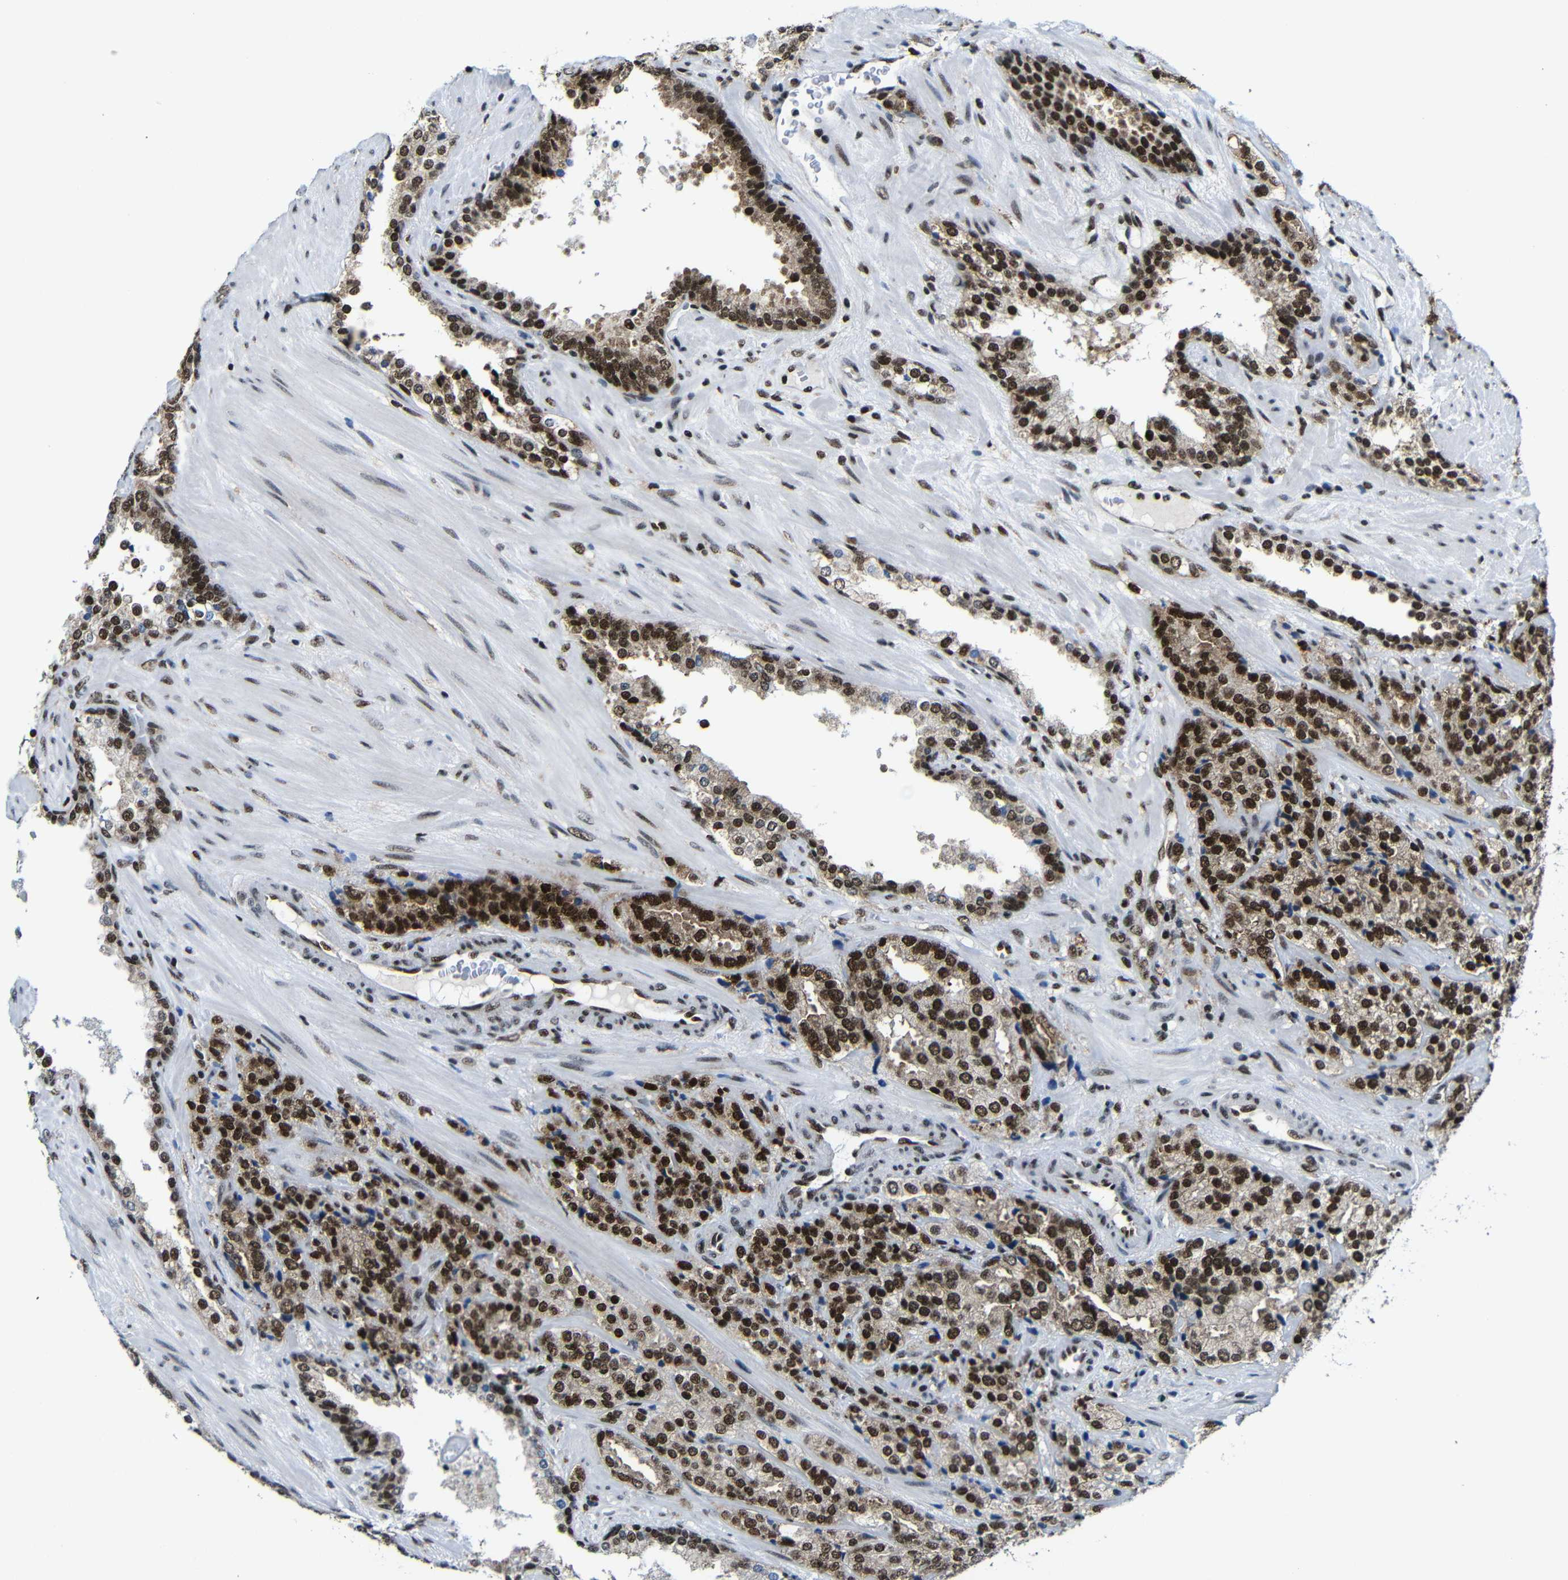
{"staining": {"intensity": "strong", "quantity": ">75%", "location": "nuclear"}, "tissue": "prostate cancer", "cell_type": "Tumor cells", "image_type": "cancer", "snomed": [{"axis": "morphology", "description": "Adenocarcinoma, High grade"}, {"axis": "topography", "description": "Prostate"}], "caption": "Immunohistochemical staining of prostate adenocarcinoma (high-grade) displays high levels of strong nuclear positivity in about >75% of tumor cells. (DAB (3,3'-diaminobenzidine) = brown stain, brightfield microscopy at high magnification).", "gene": "PTBP1", "patient": {"sex": "male", "age": 71}}